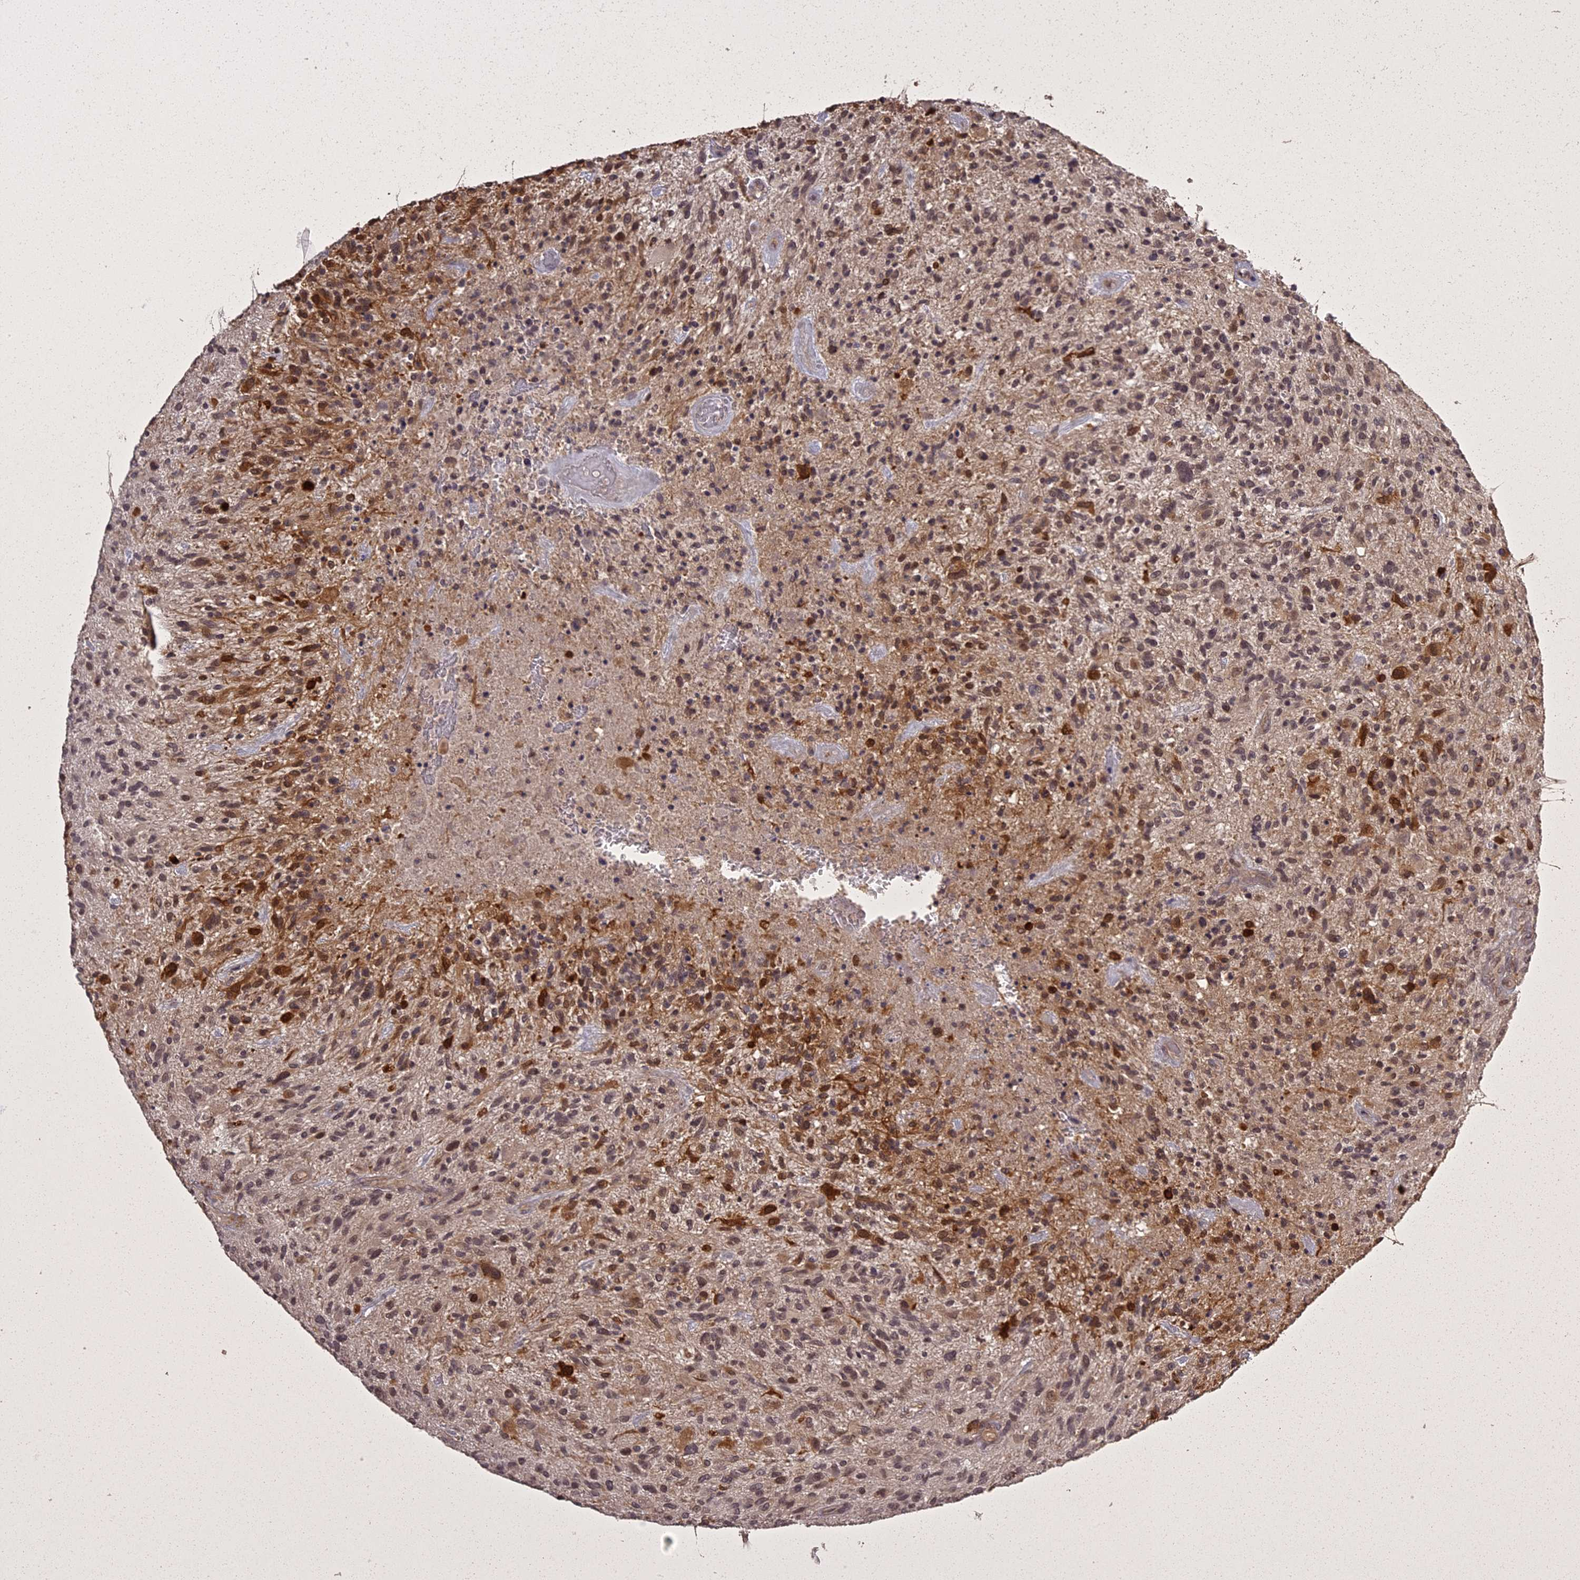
{"staining": {"intensity": "moderate", "quantity": "<25%", "location": "cytoplasmic/membranous,nuclear"}, "tissue": "glioma", "cell_type": "Tumor cells", "image_type": "cancer", "snomed": [{"axis": "morphology", "description": "Glioma, malignant, High grade"}, {"axis": "topography", "description": "Brain"}], "caption": "Malignant glioma (high-grade) tissue reveals moderate cytoplasmic/membranous and nuclear staining in approximately <25% of tumor cells The protein is stained brown, and the nuclei are stained in blue (DAB IHC with brightfield microscopy, high magnification).", "gene": "ING5", "patient": {"sex": "male", "age": 47}}